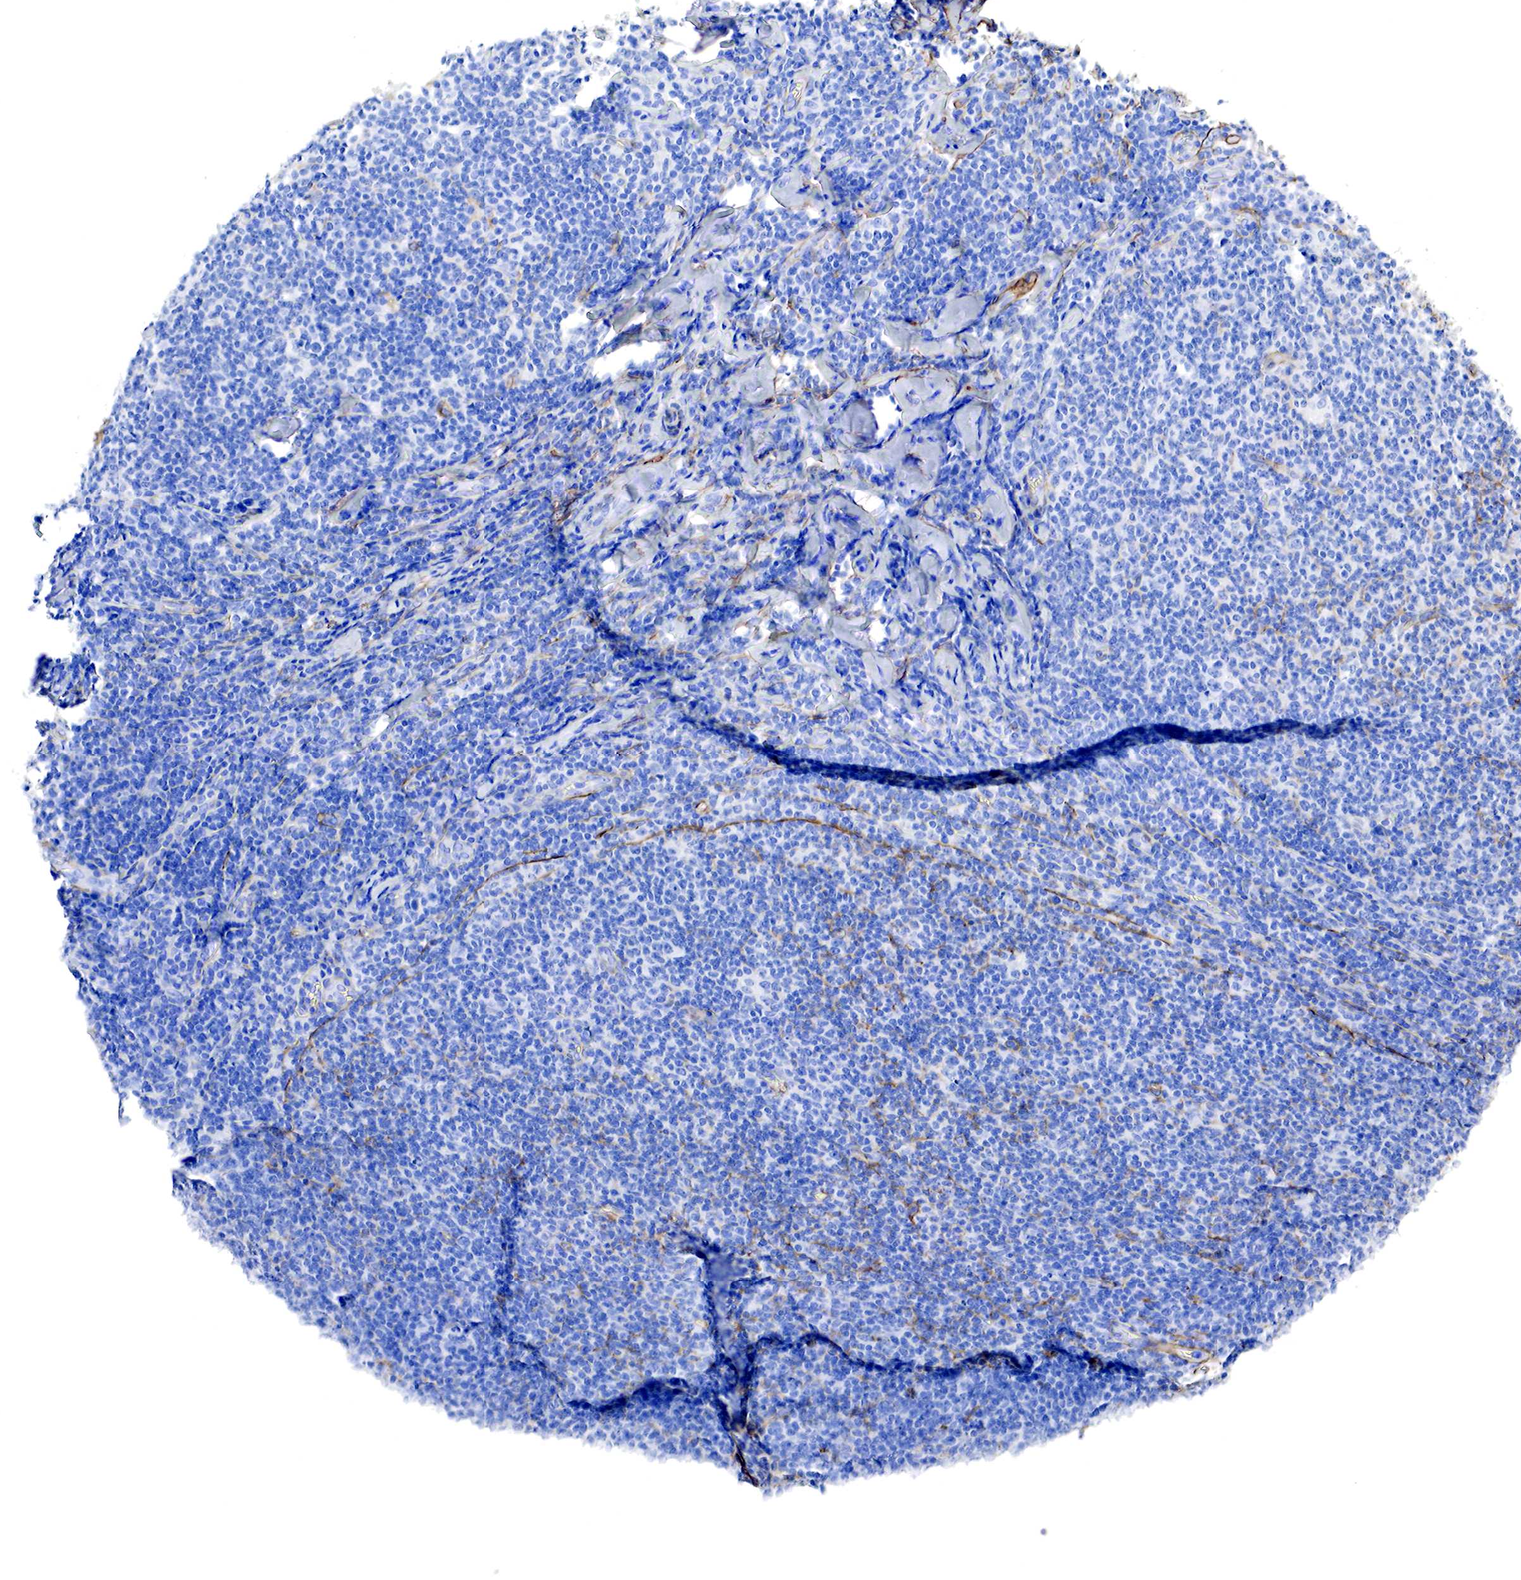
{"staining": {"intensity": "negative", "quantity": "none", "location": "none"}, "tissue": "lymphoma", "cell_type": "Tumor cells", "image_type": "cancer", "snomed": [{"axis": "morphology", "description": "Malignant lymphoma, non-Hodgkin's type, Low grade"}, {"axis": "topography", "description": "Lymph node"}], "caption": "Tumor cells are negative for protein expression in human lymphoma.", "gene": "TPM1", "patient": {"sex": "male", "age": 74}}